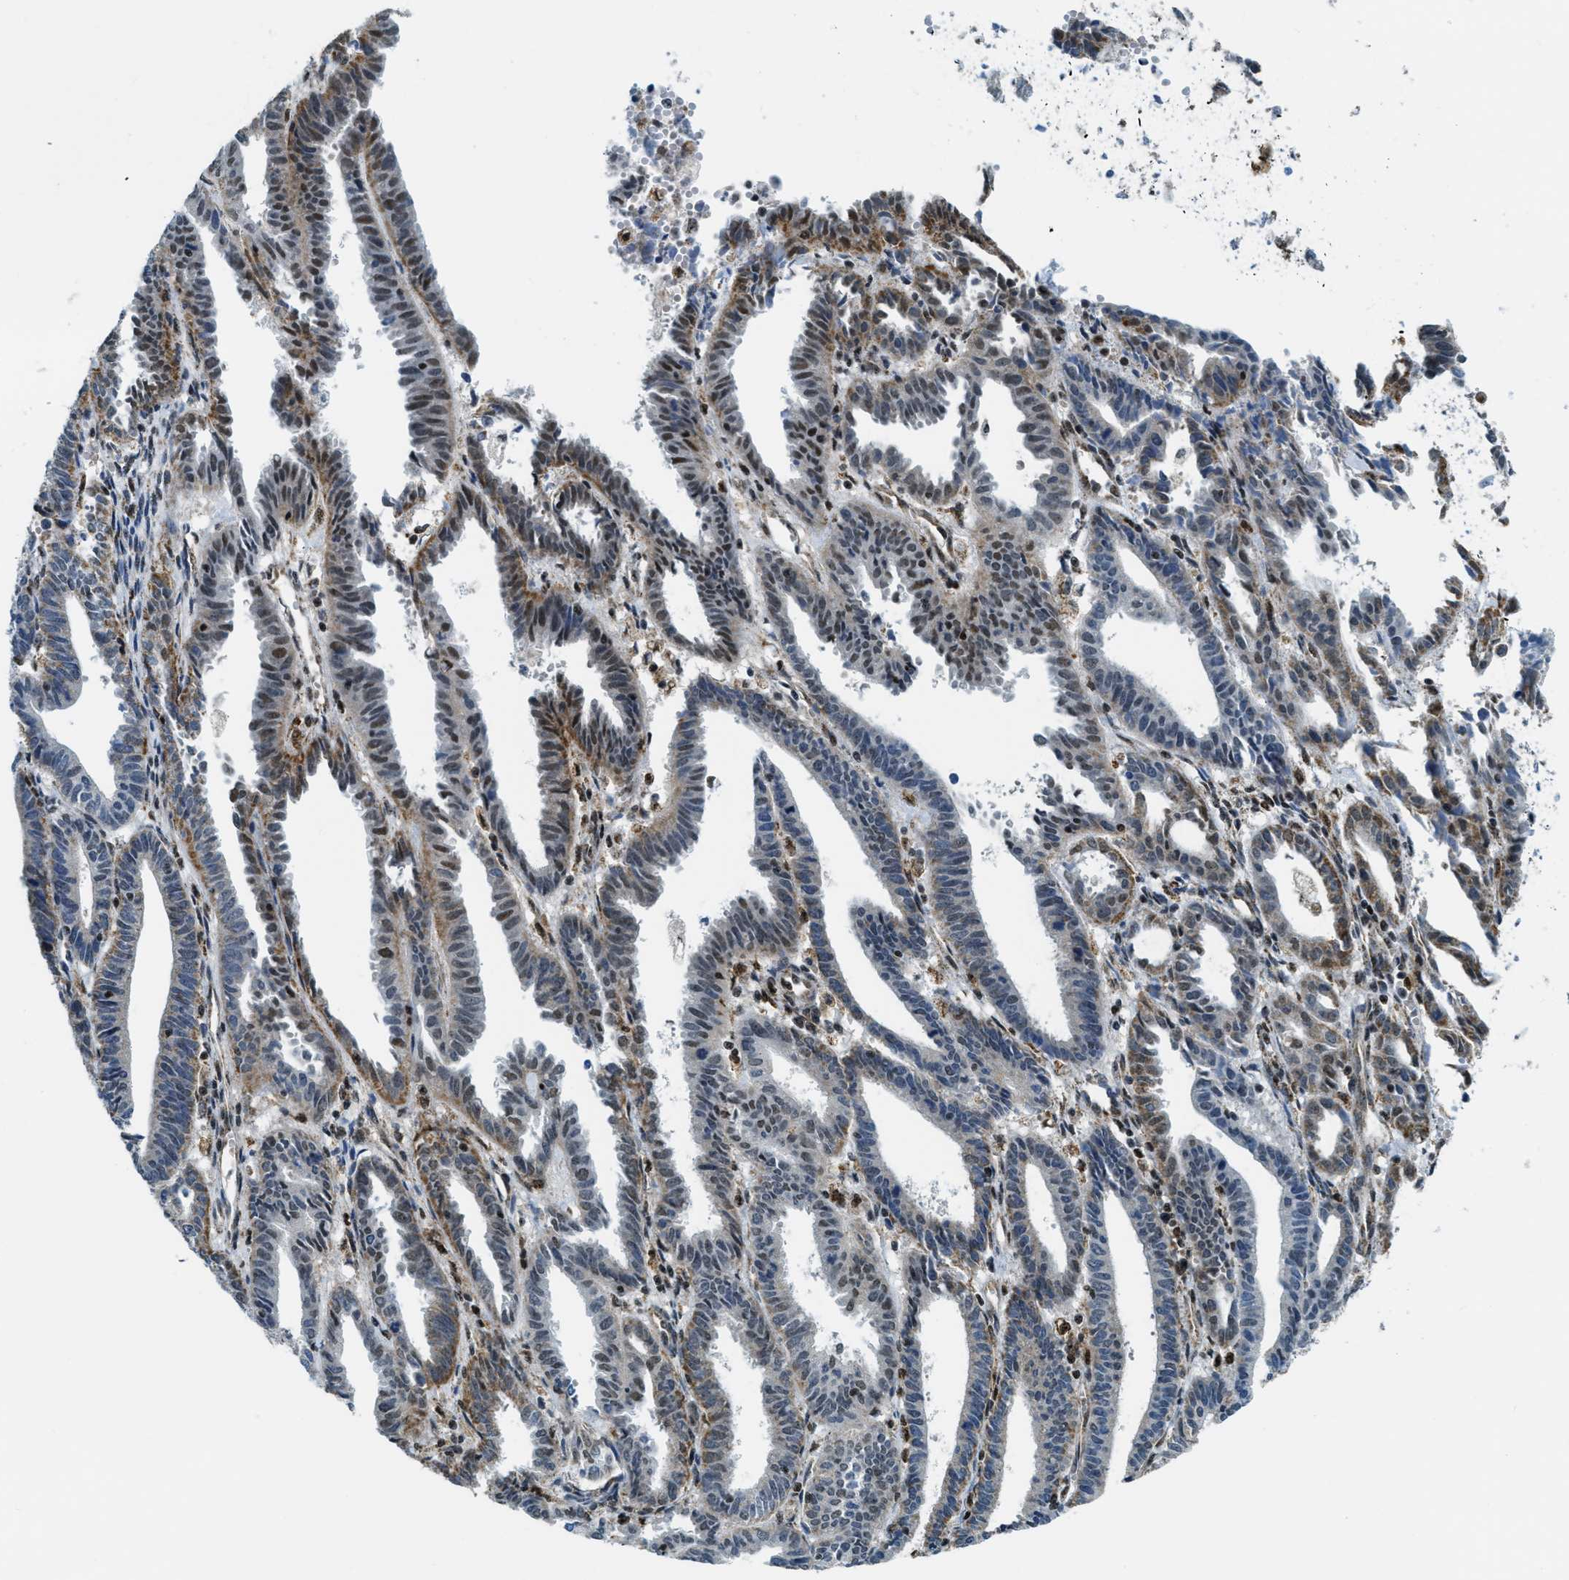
{"staining": {"intensity": "moderate", "quantity": "25%-75%", "location": "cytoplasmic/membranous,nuclear"}, "tissue": "endometrial cancer", "cell_type": "Tumor cells", "image_type": "cancer", "snomed": [{"axis": "morphology", "description": "Adenocarcinoma, NOS"}, {"axis": "topography", "description": "Uterus"}], "caption": "Tumor cells show moderate cytoplasmic/membranous and nuclear expression in approximately 25%-75% of cells in adenocarcinoma (endometrial).", "gene": "SP100", "patient": {"sex": "female", "age": 83}}